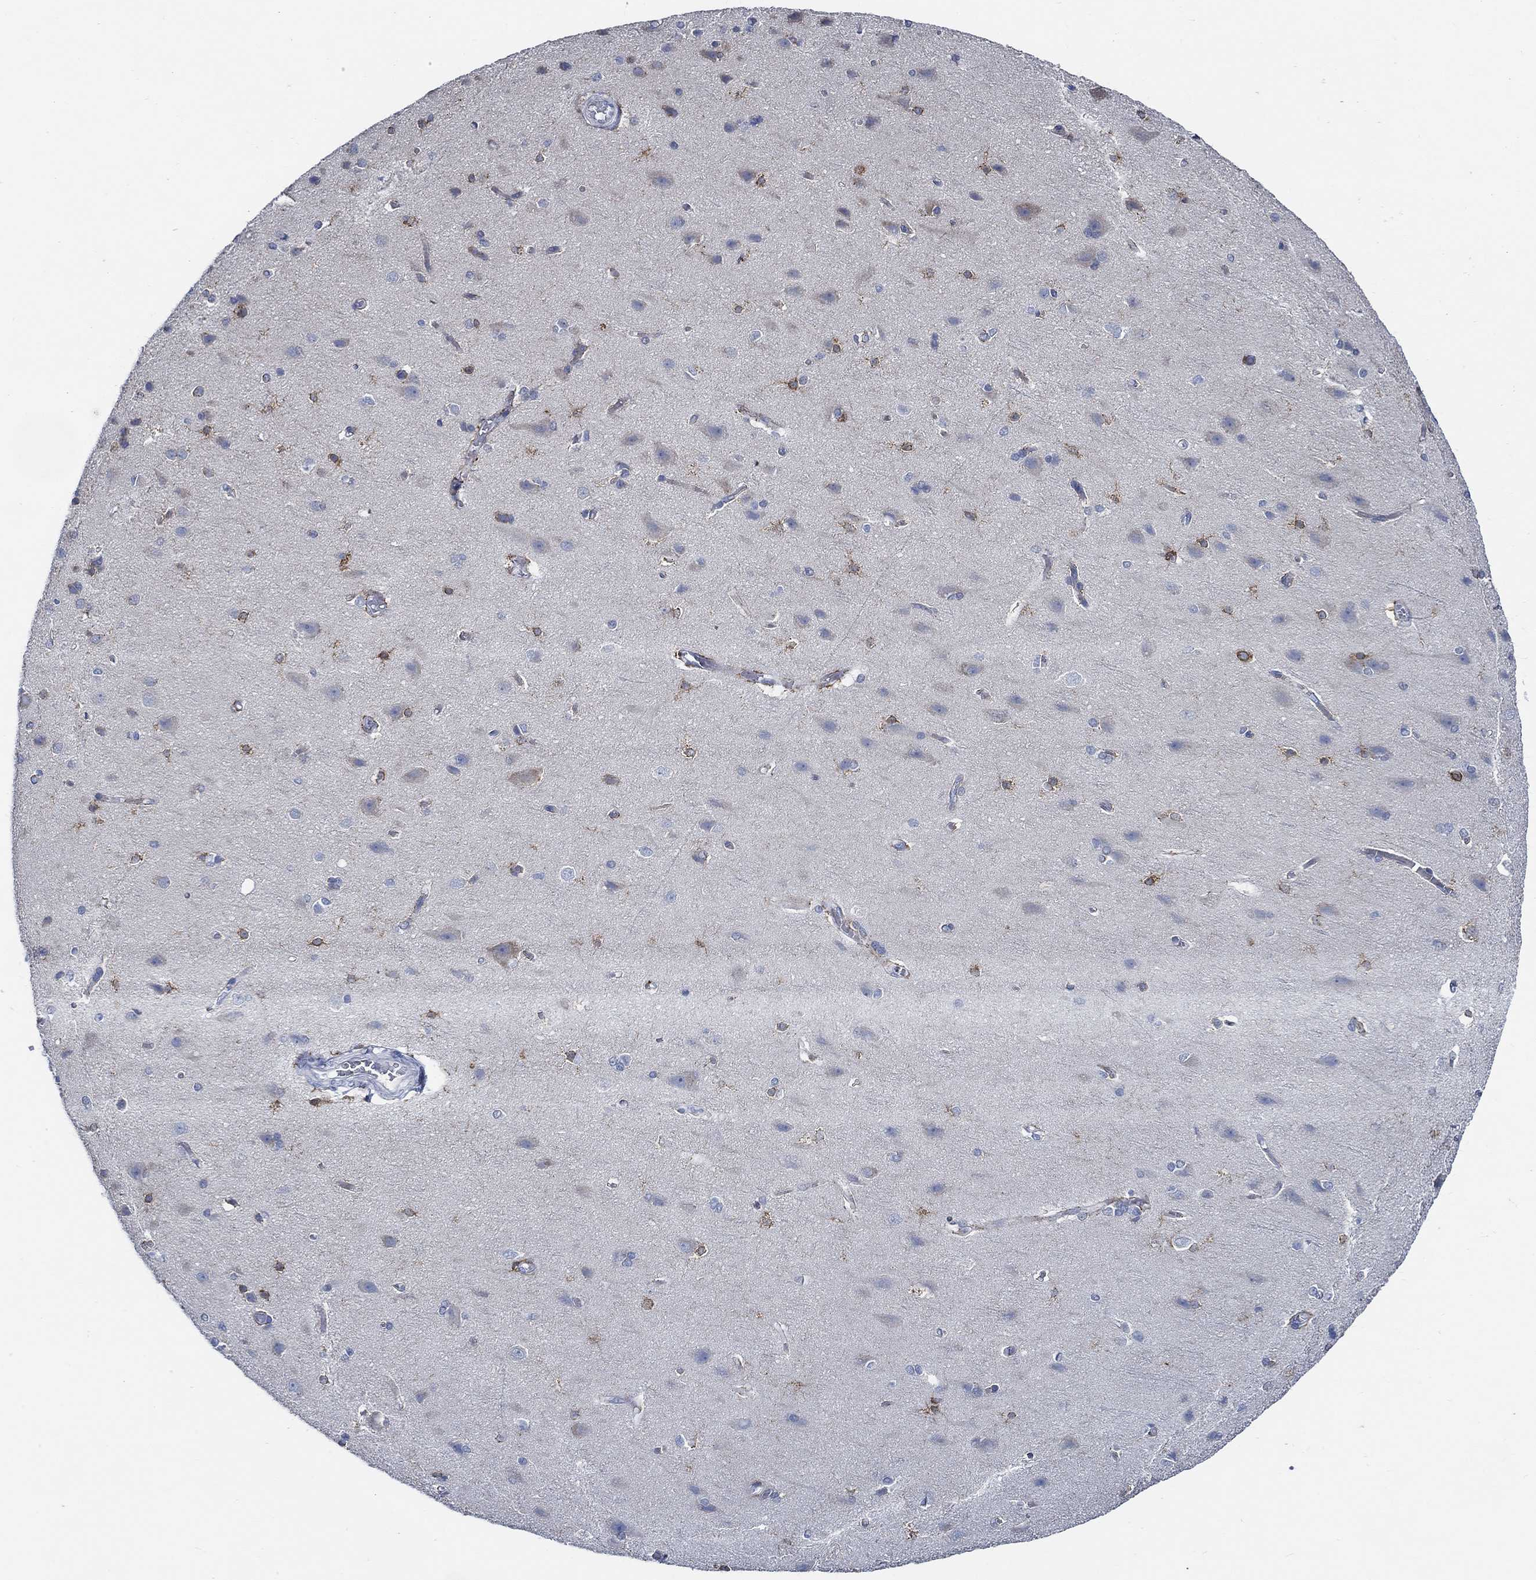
{"staining": {"intensity": "negative", "quantity": "none", "location": "none"}, "tissue": "cerebral cortex", "cell_type": "Endothelial cells", "image_type": "normal", "snomed": [{"axis": "morphology", "description": "Normal tissue, NOS"}, {"axis": "topography", "description": "Cerebral cortex"}], "caption": "Immunohistochemistry (IHC) photomicrograph of benign cerebral cortex stained for a protein (brown), which demonstrates no expression in endothelial cells.", "gene": "HECW2", "patient": {"sex": "male", "age": 37}}